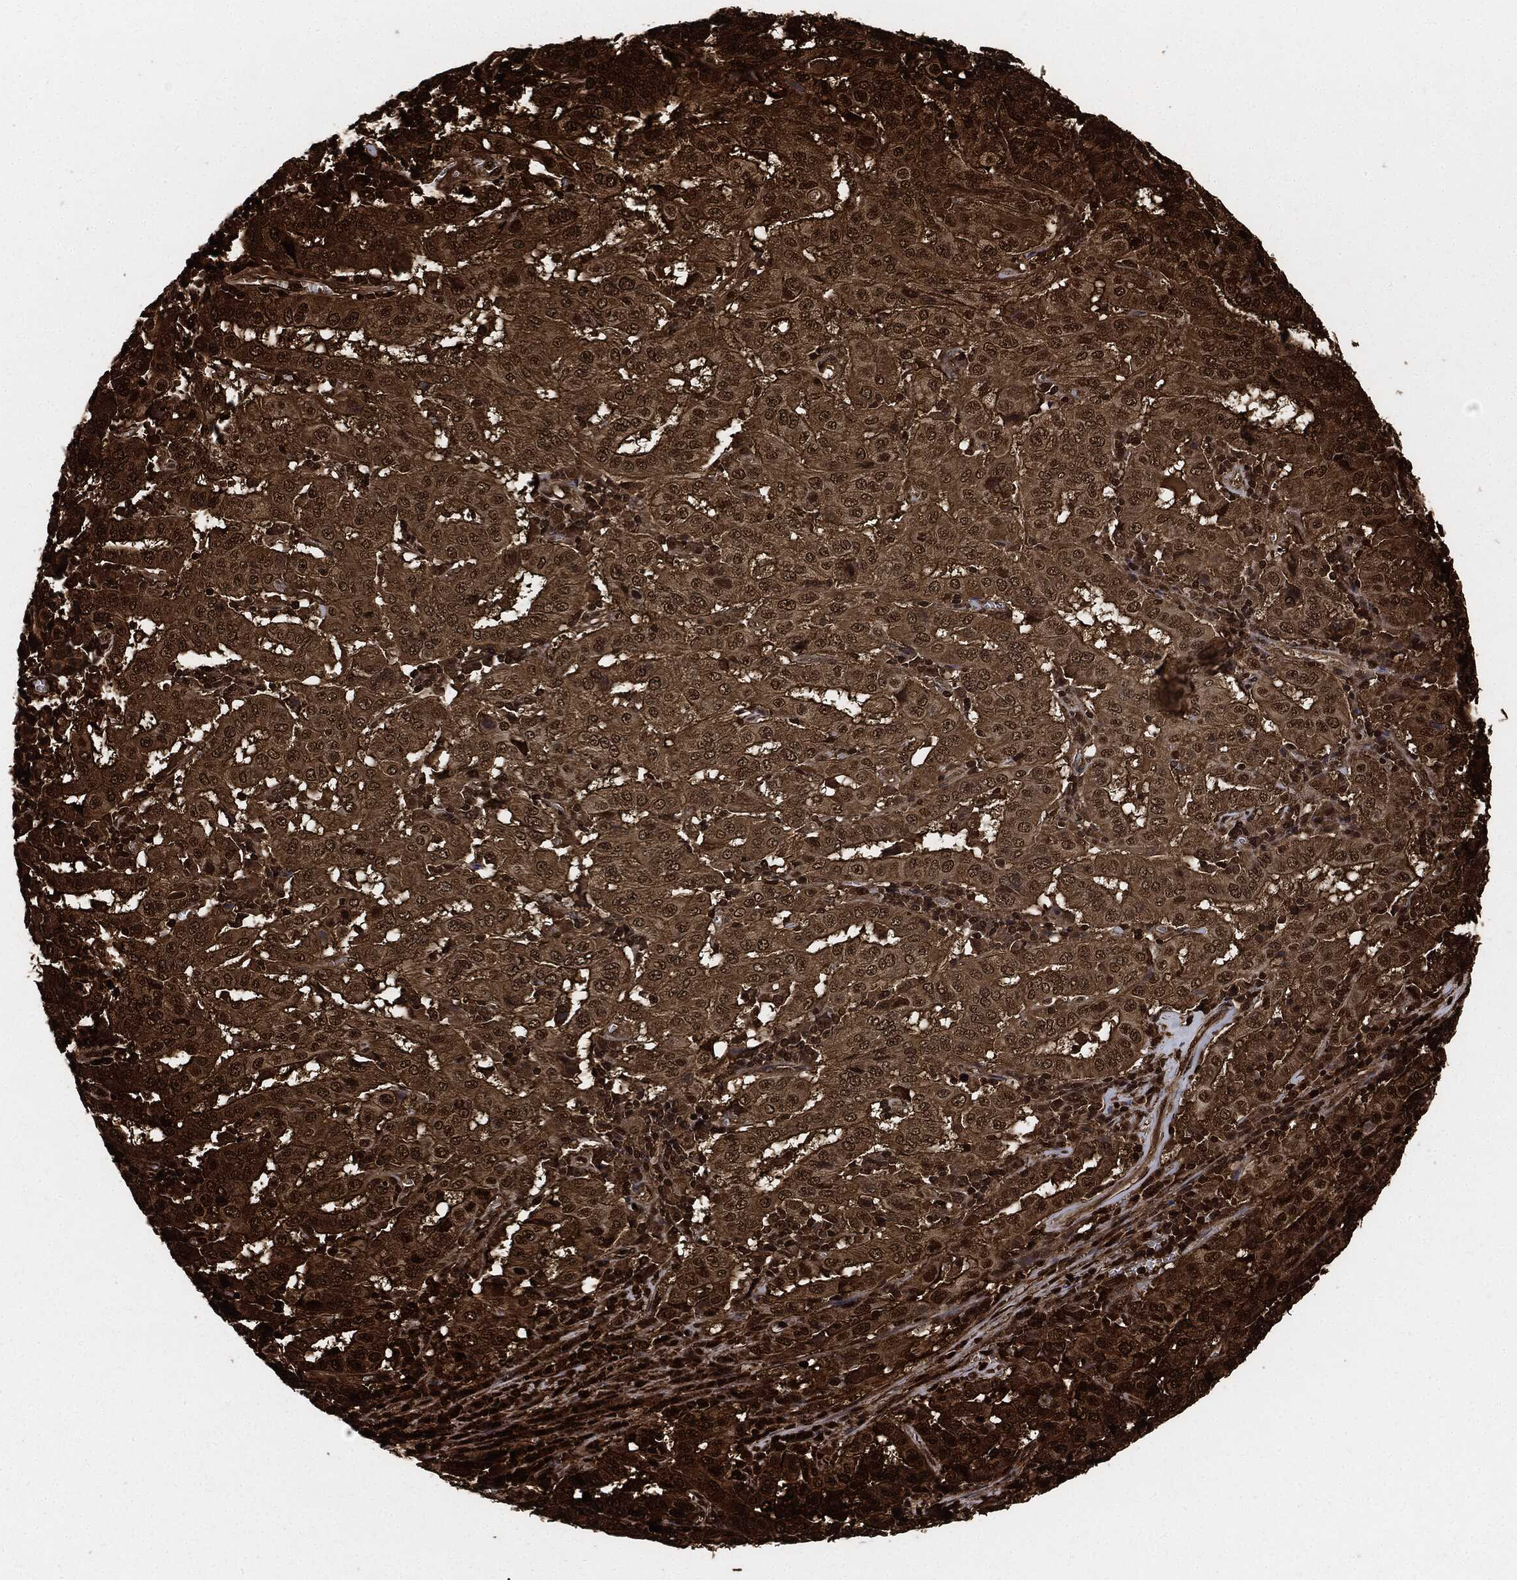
{"staining": {"intensity": "strong", "quantity": ">75%", "location": "cytoplasmic/membranous"}, "tissue": "pancreatic cancer", "cell_type": "Tumor cells", "image_type": "cancer", "snomed": [{"axis": "morphology", "description": "Adenocarcinoma, NOS"}, {"axis": "topography", "description": "Pancreas"}], "caption": "This micrograph displays immunohistochemistry (IHC) staining of pancreatic cancer (adenocarcinoma), with high strong cytoplasmic/membranous expression in approximately >75% of tumor cells.", "gene": "YWHAB", "patient": {"sex": "male", "age": 63}}